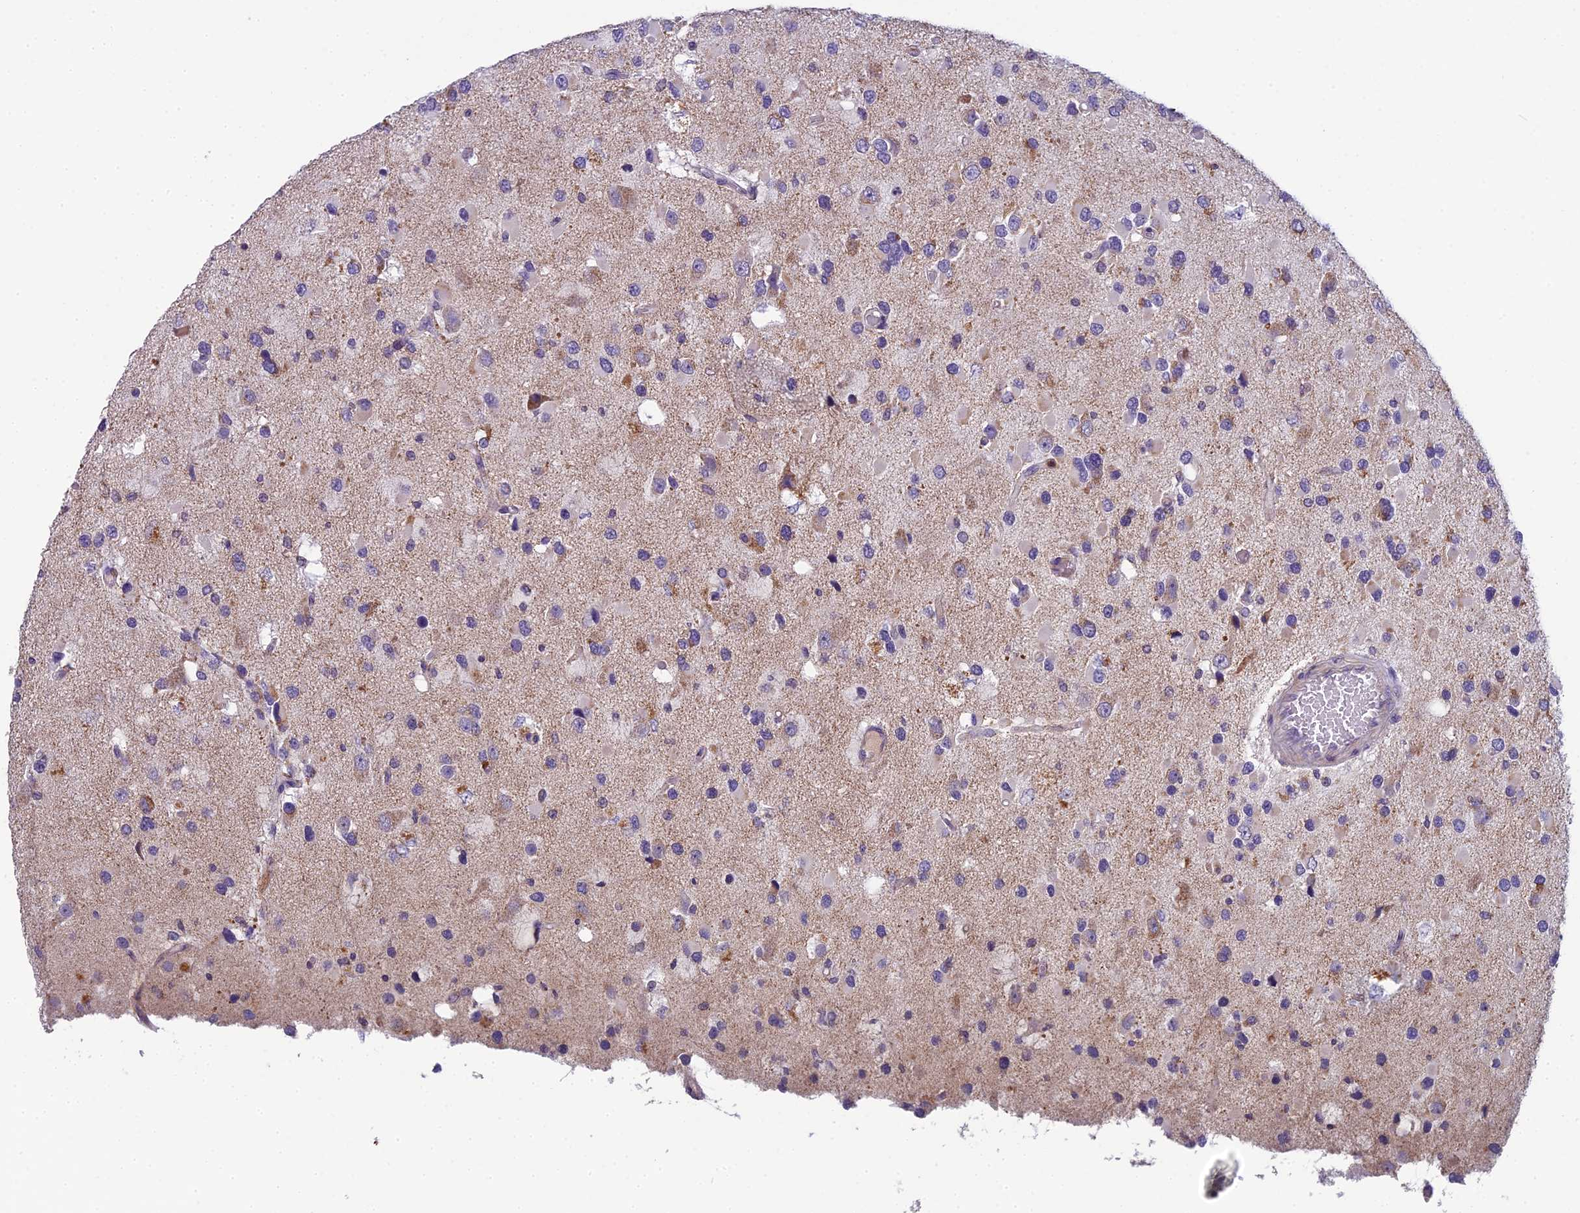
{"staining": {"intensity": "negative", "quantity": "none", "location": "none"}, "tissue": "glioma", "cell_type": "Tumor cells", "image_type": "cancer", "snomed": [{"axis": "morphology", "description": "Glioma, malignant, High grade"}, {"axis": "topography", "description": "Brain"}], "caption": "The image exhibits no staining of tumor cells in glioma.", "gene": "ENSG00000188897", "patient": {"sex": "male", "age": 53}}